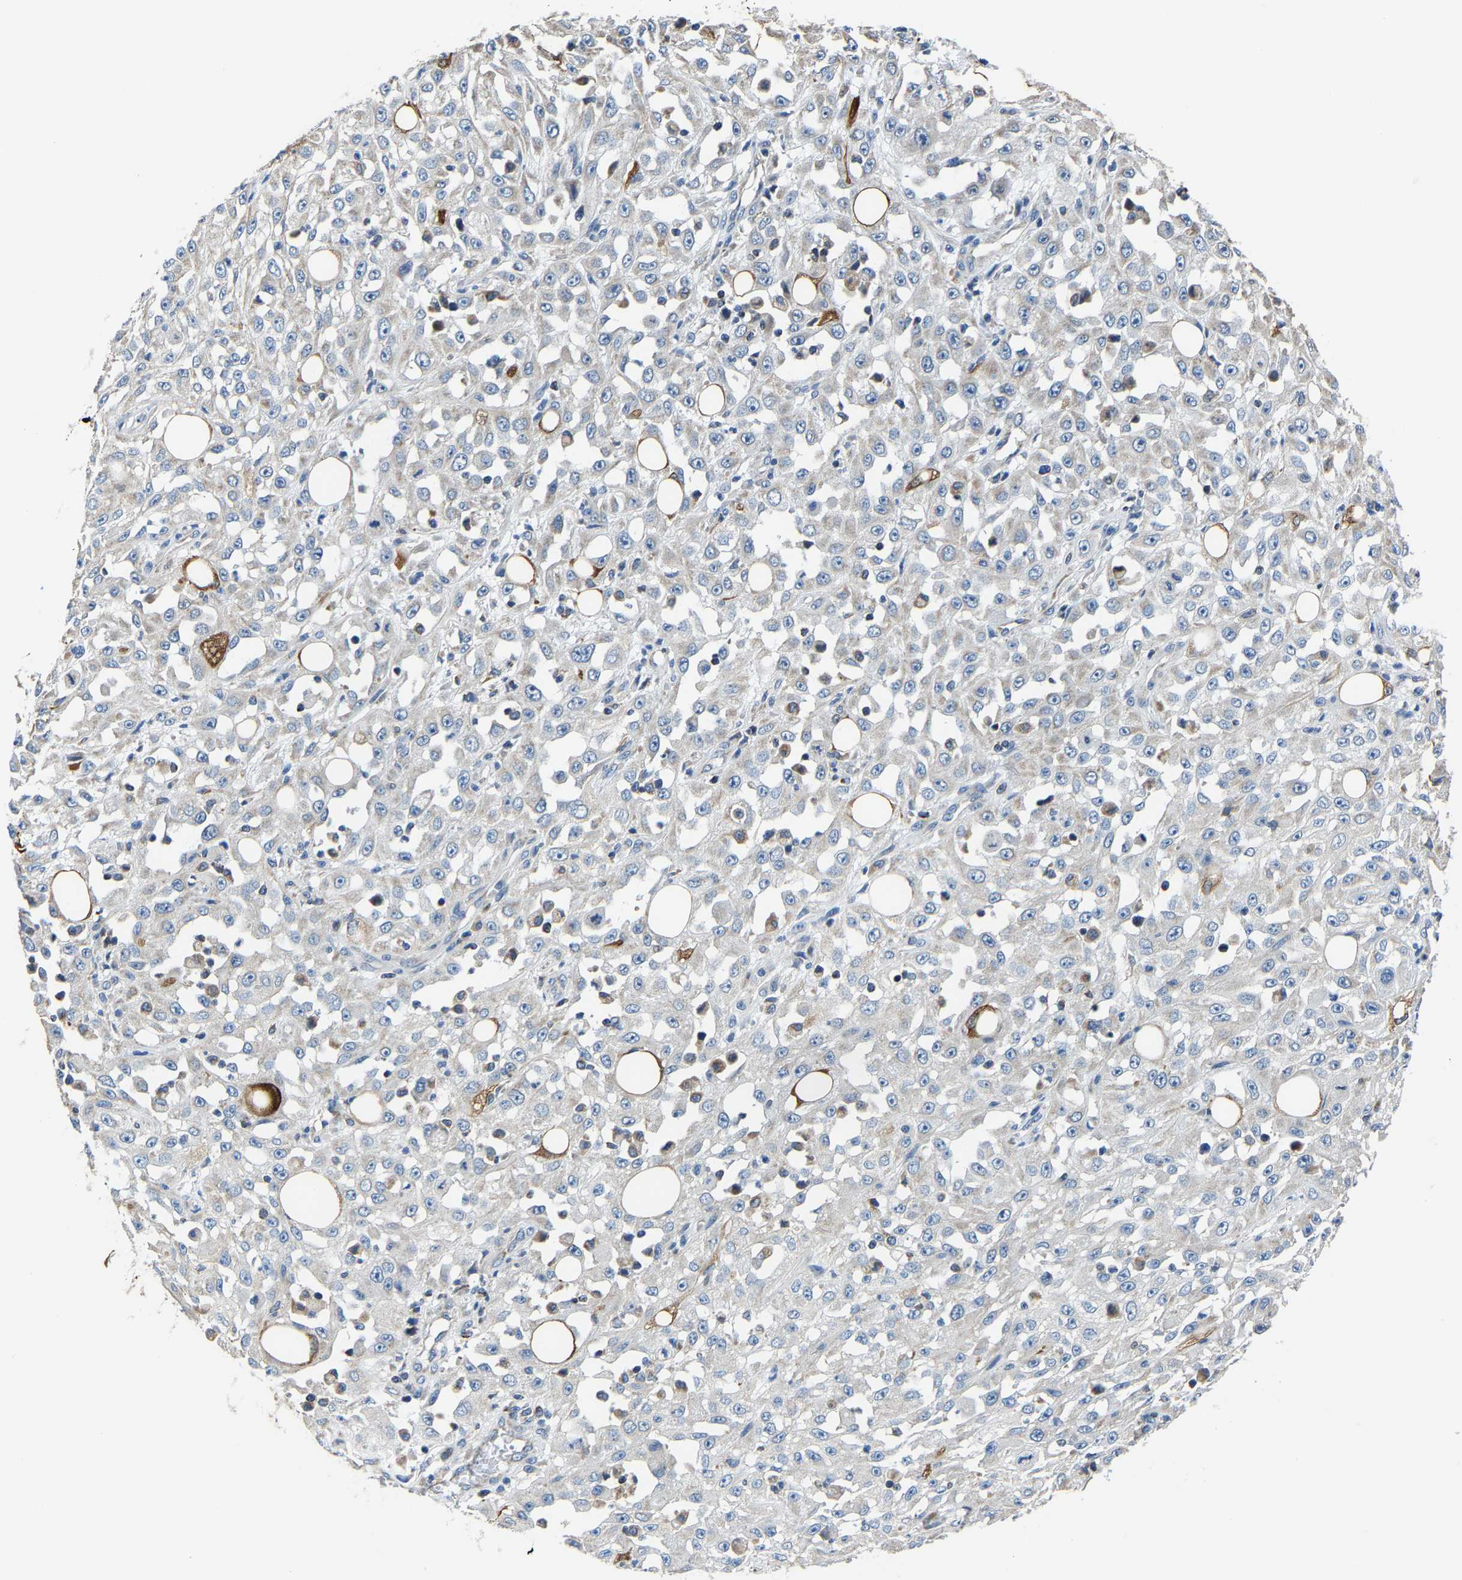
{"staining": {"intensity": "negative", "quantity": "none", "location": "none"}, "tissue": "skin cancer", "cell_type": "Tumor cells", "image_type": "cancer", "snomed": [{"axis": "morphology", "description": "Squamous cell carcinoma, NOS"}, {"axis": "morphology", "description": "Squamous cell carcinoma, metastatic, NOS"}, {"axis": "topography", "description": "Skin"}, {"axis": "topography", "description": "Lymph node"}], "caption": "This micrograph is of skin cancer stained with immunohistochemistry (IHC) to label a protein in brown with the nuclei are counter-stained blue. There is no staining in tumor cells.", "gene": "AGK", "patient": {"sex": "male", "age": 75}}